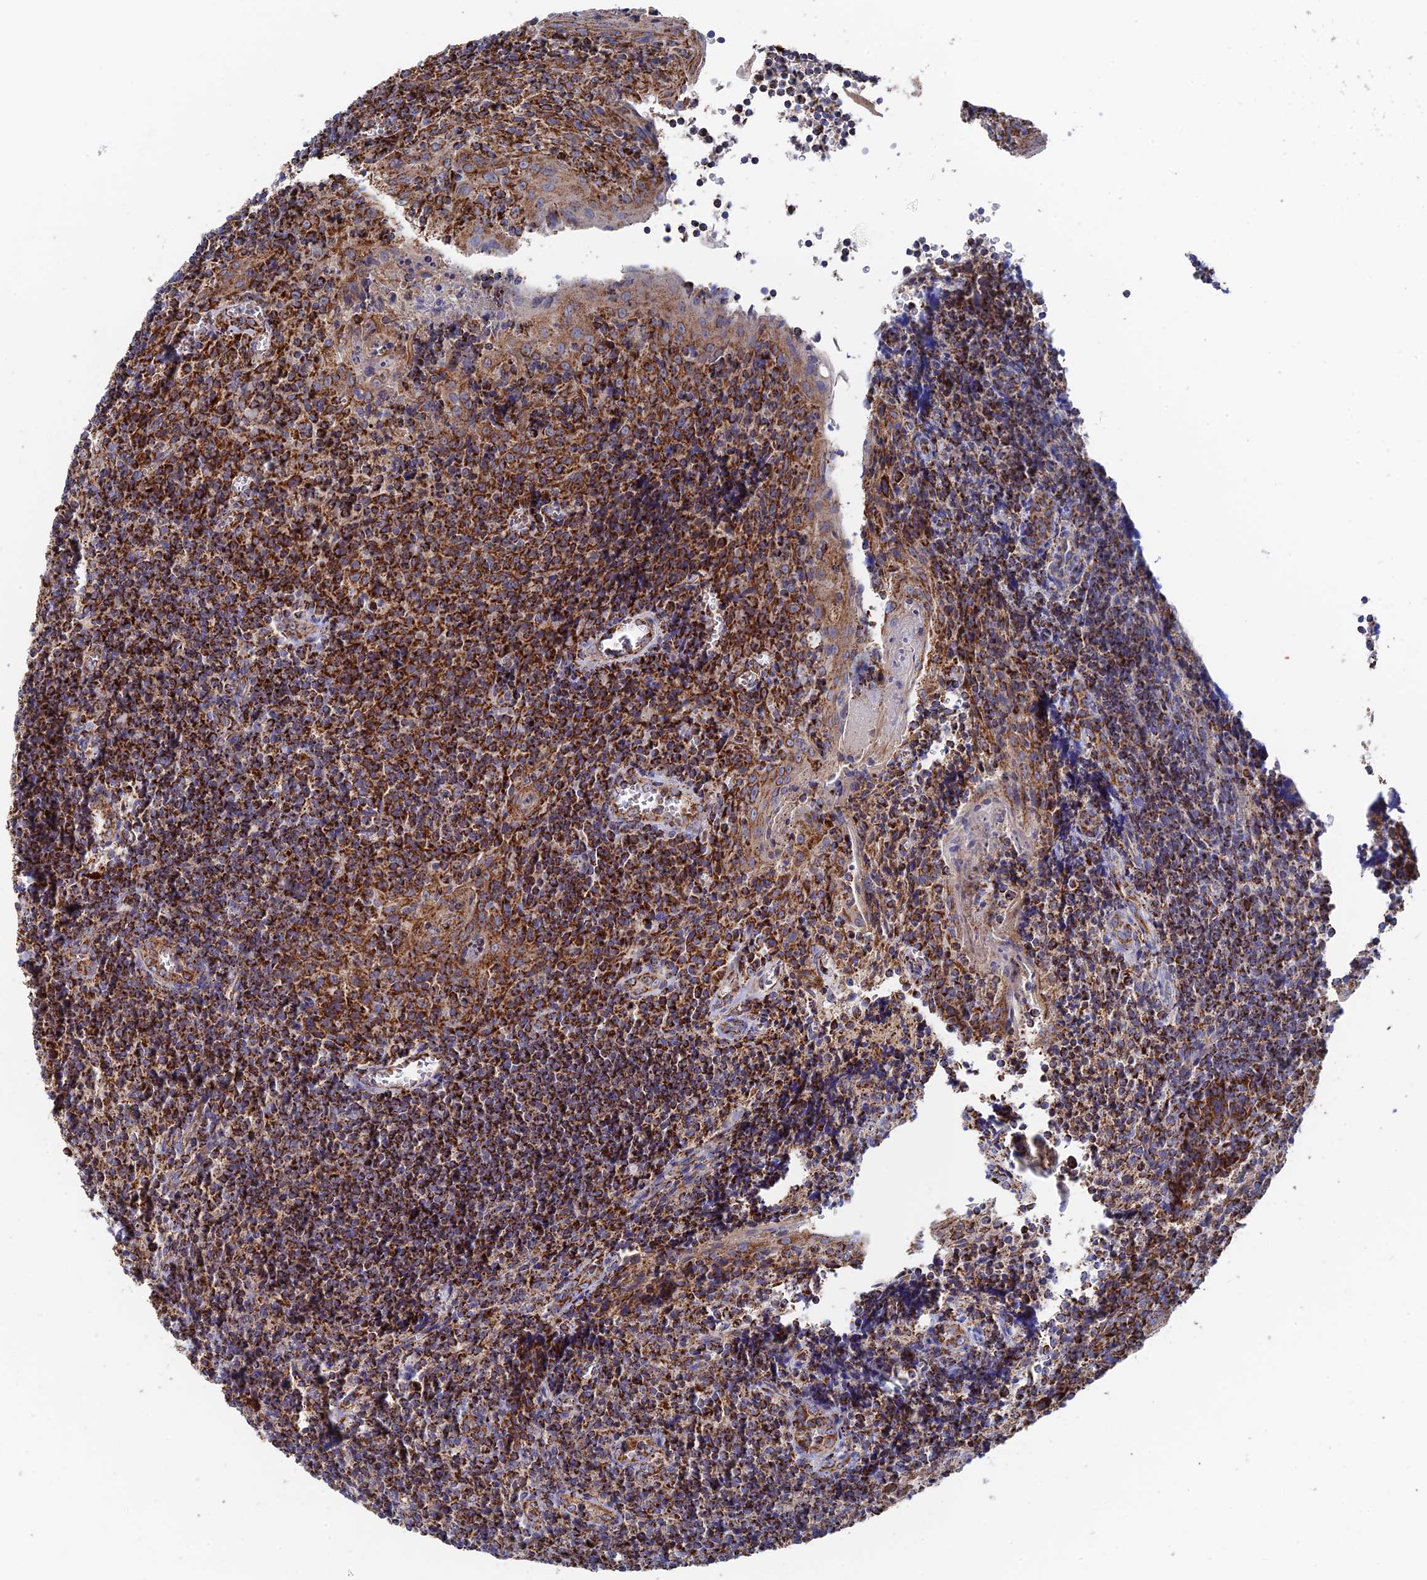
{"staining": {"intensity": "strong", "quantity": ">75%", "location": "cytoplasmic/membranous"}, "tissue": "tonsil", "cell_type": "Germinal center cells", "image_type": "normal", "snomed": [{"axis": "morphology", "description": "Normal tissue, NOS"}, {"axis": "topography", "description": "Tonsil"}], "caption": "This micrograph exhibits IHC staining of unremarkable human tonsil, with high strong cytoplasmic/membranous expression in about >75% of germinal center cells.", "gene": "HAUS8", "patient": {"sex": "male", "age": 27}}